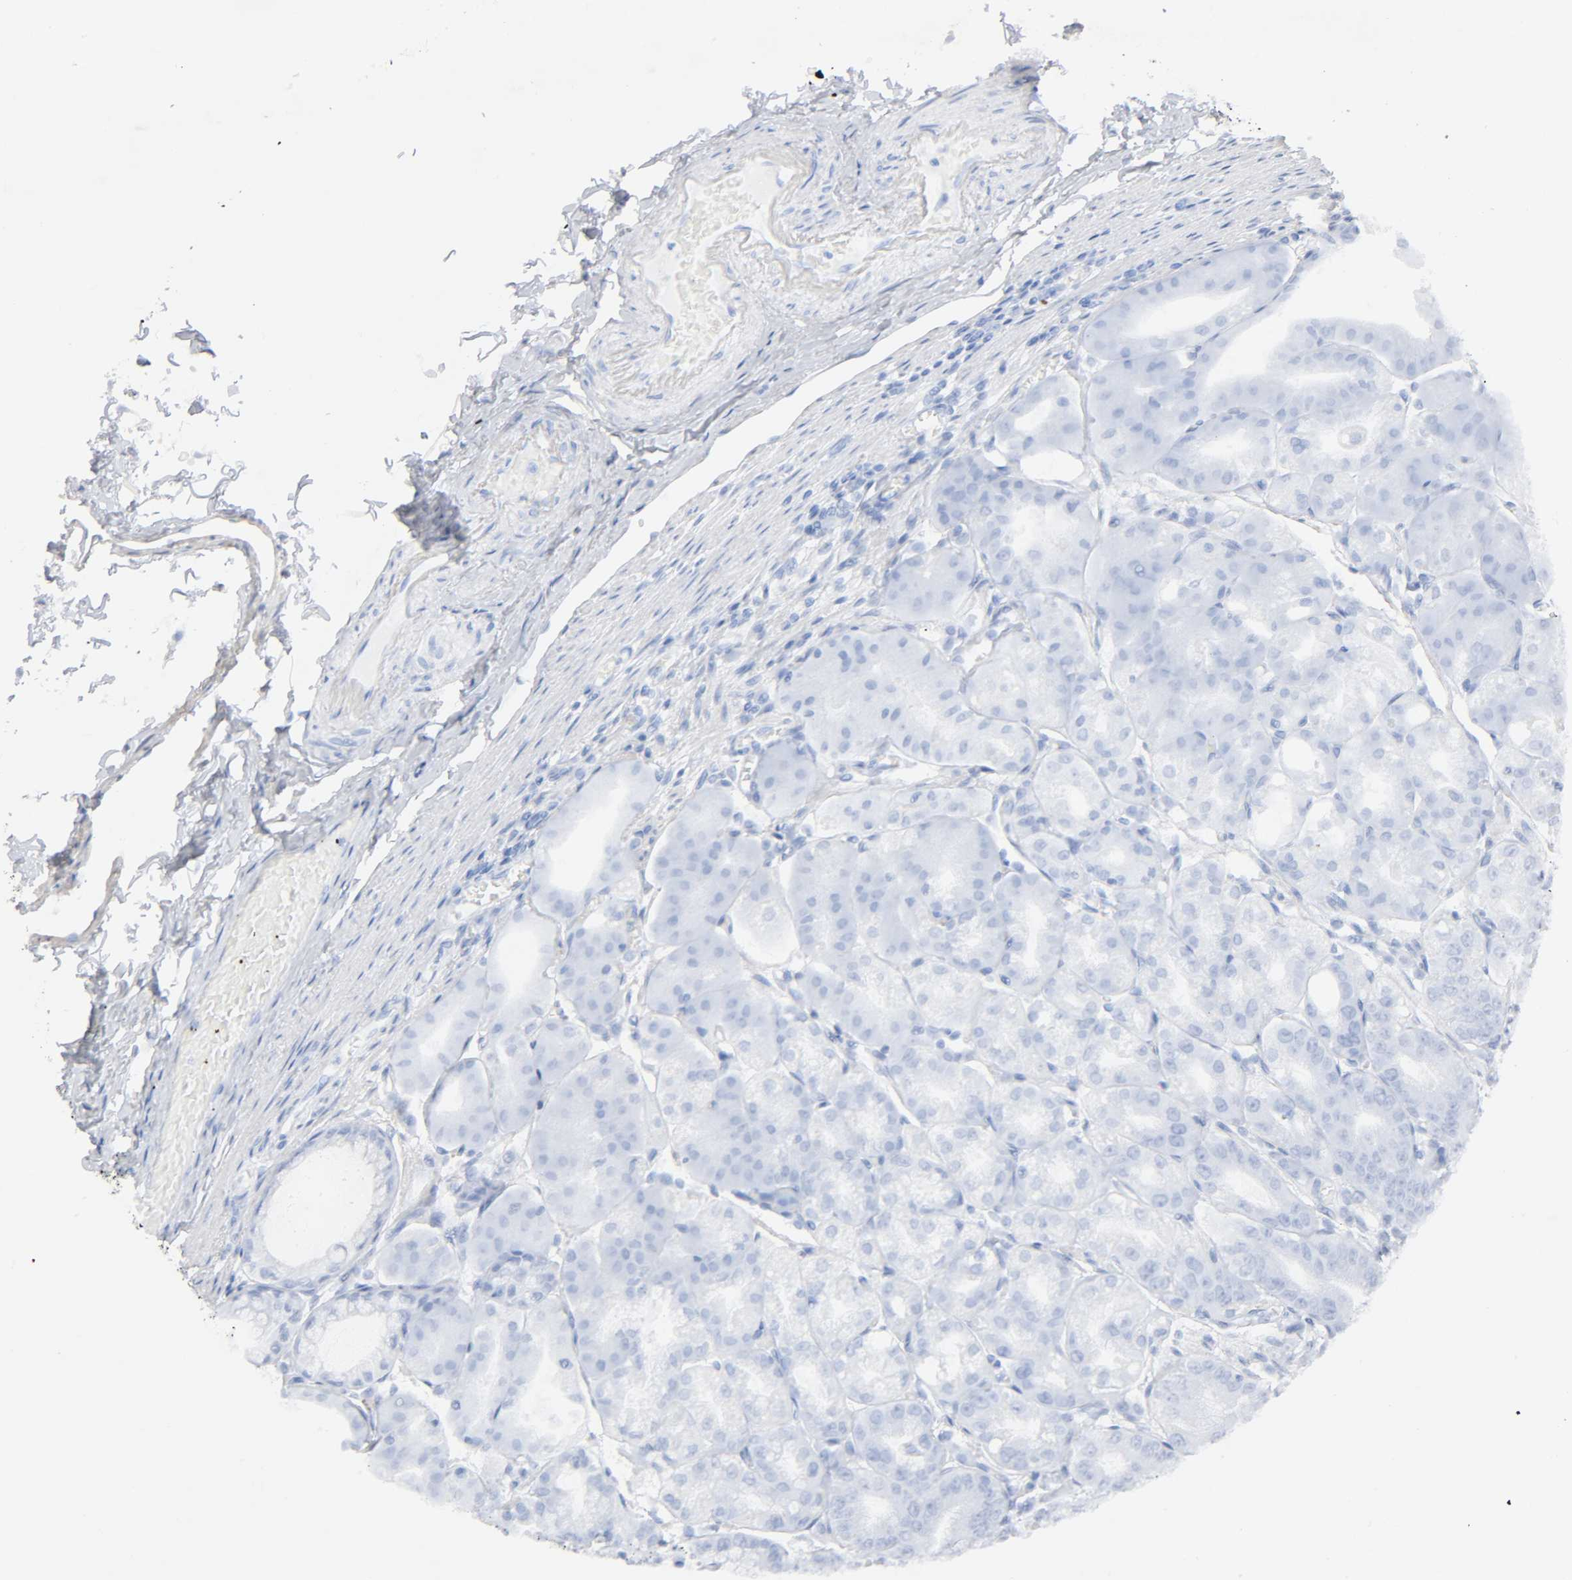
{"staining": {"intensity": "moderate", "quantity": ">75%", "location": "cytoplasmic/membranous"}, "tissue": "stomach", "cell_type": "Glandular cells", "image_type": "normal", "snomed": [{"axis": "morphology", "description": "Normal tissue, NOS"}, {"axis": "topography", "description": "Stomach, lower"}], "caption": "Stomach stained with DAB immunohistochemistry (IHC) demonstrates medium levels of moderate cytoplasmic/membranous staining in approximately >75% of glandular cells. The staining was performed using DAB (3,3'-diaminobenzidine), with brown indicating positive protein expression. Nuclei are stained blue with hematoxylin.", "gene": "SYT16", "patient": {"sex": "male", "age": 71}}